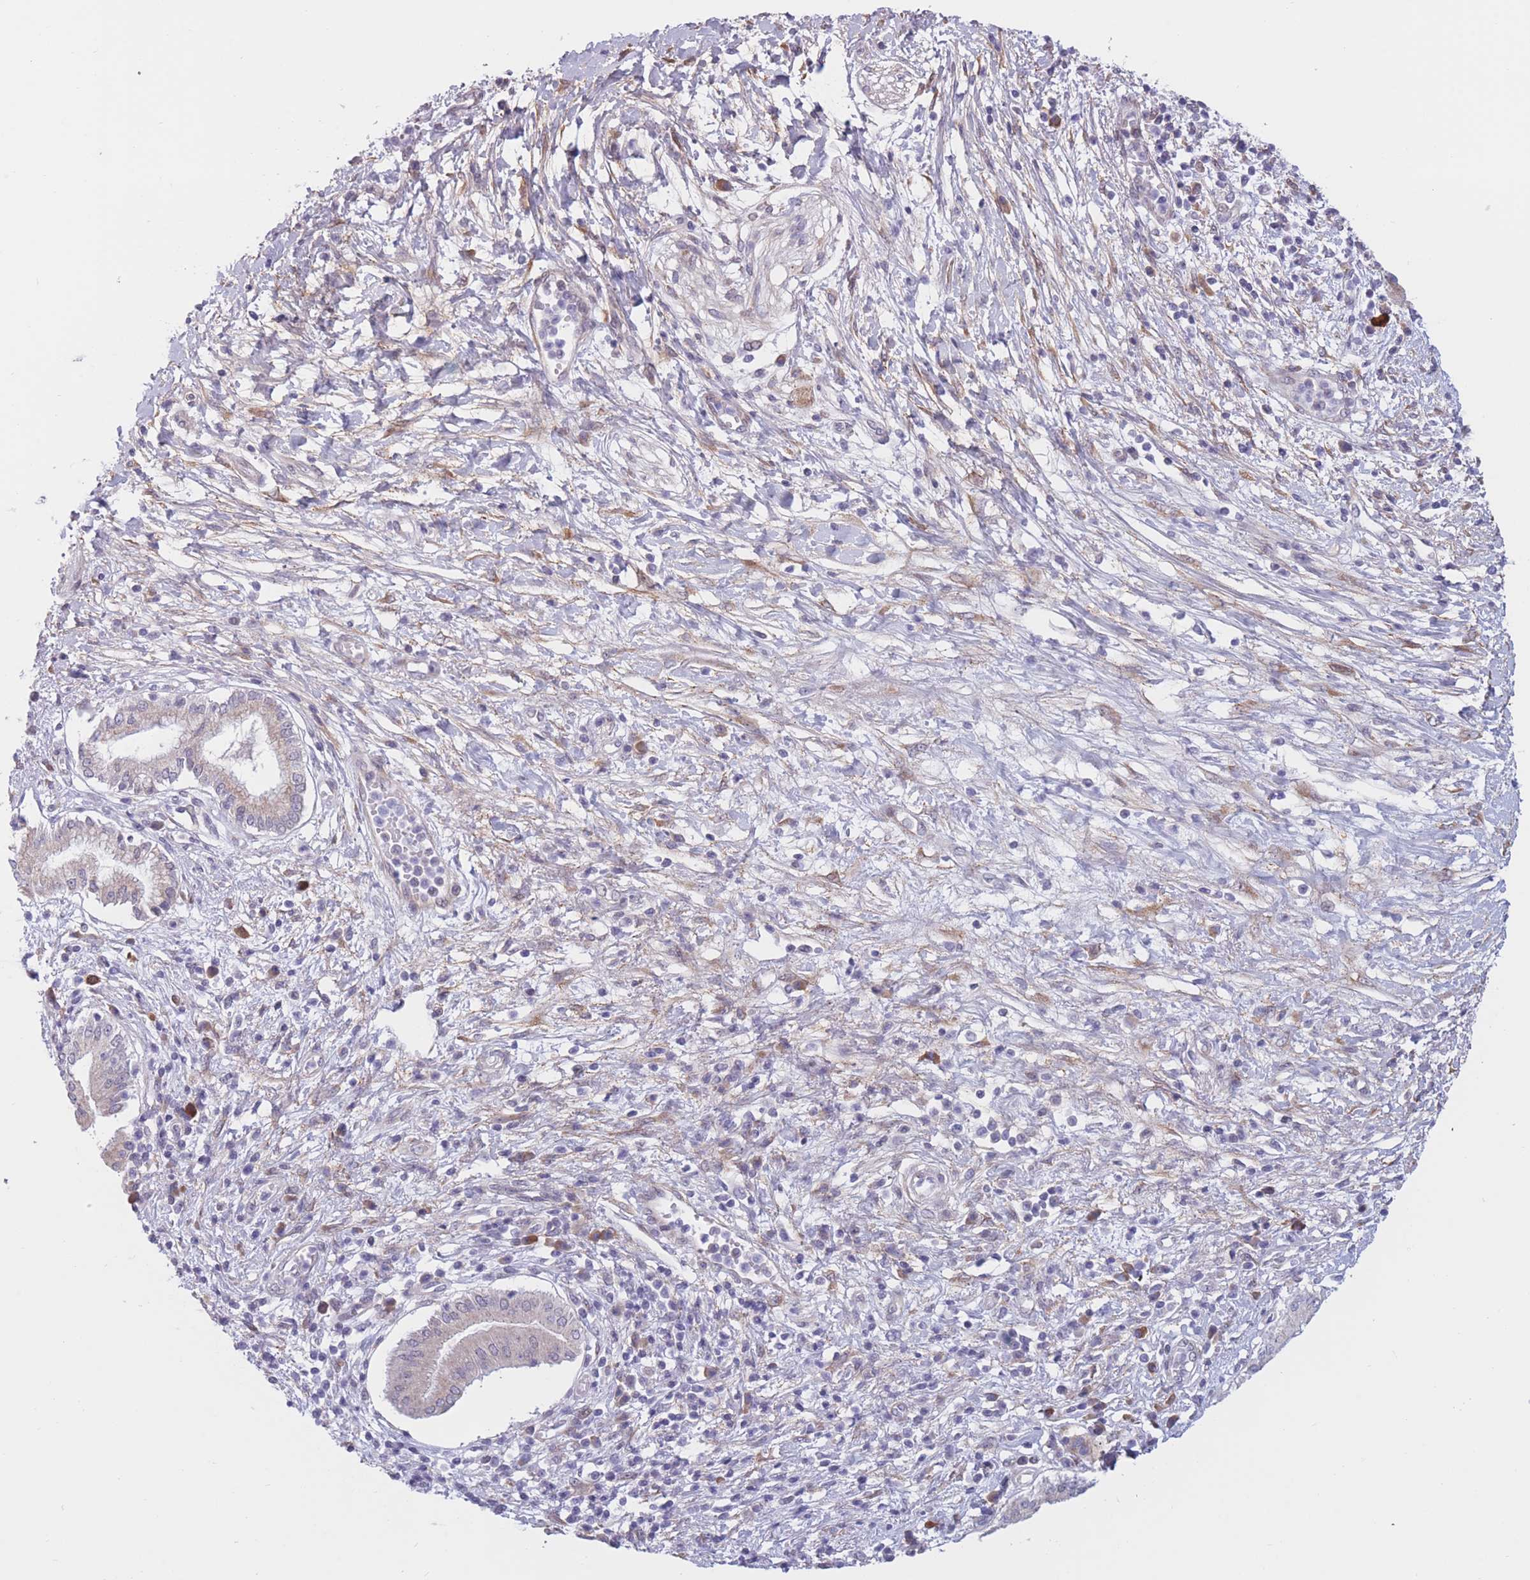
{"staining": {"intensity": "negative", "quantity": "none", "location": "none"}, "tissue": "pancreatic cancer", "cell_type": "Tumor cells", "image_type": "cancer", "snomed": [{"axis": "morphology", "description": "Adenocarcinoma, NOS"}, {"axis": "topography", "description": "Pancreas"}], "caption": "This micrograph is of pancreatic adenocarcinoma stained with immunohistochemistry (IHC) to label a protein in brown with the nuclei are counter-stained blue. There is no expression in tumor cells.", "gene": "COL27A1", "patient": {"sex": "male", "age": 68}}